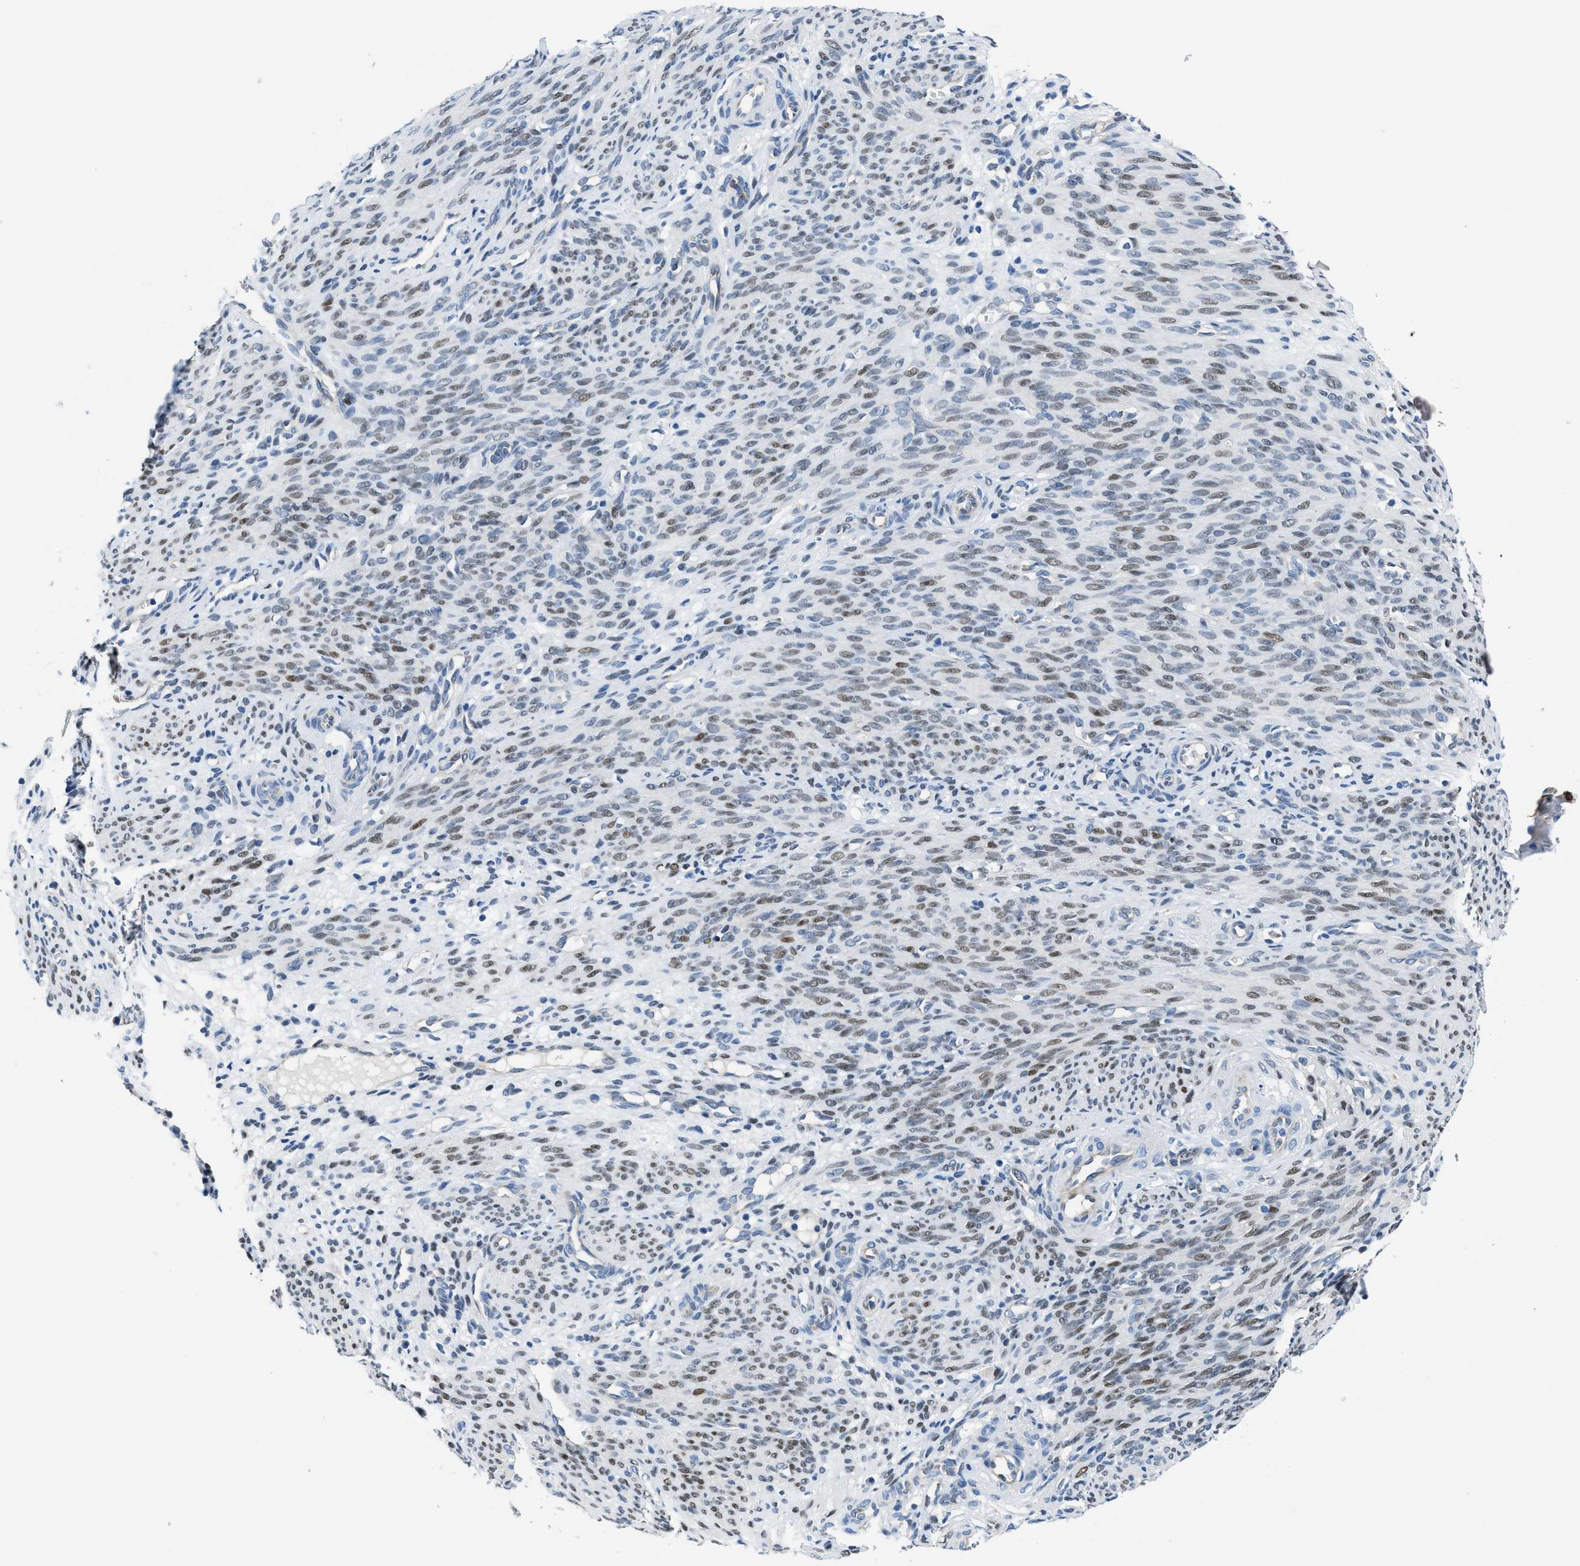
{"staining": {"intensity": "negative", "quantity": "none", "location": "none"}, "tissue": "endometrium", "cell_type": "Cells in endometrial stroma", "image_type": "normal", "snomed": [{"axis": "morphology", "description": "Normal tissue, NOS"}, {"axis": "morphology", "description": "Adenocarcinoma, NOS"}, {"axis": "topography", "description": "Endometrium"}, {"axis": "topography", "description": "Ovary"}], "caption": "There is no significant positivity in cells in endometrial stroma of endometrium.", "gene": "PGR", "patient": {"sex": "female", "age": 68}}